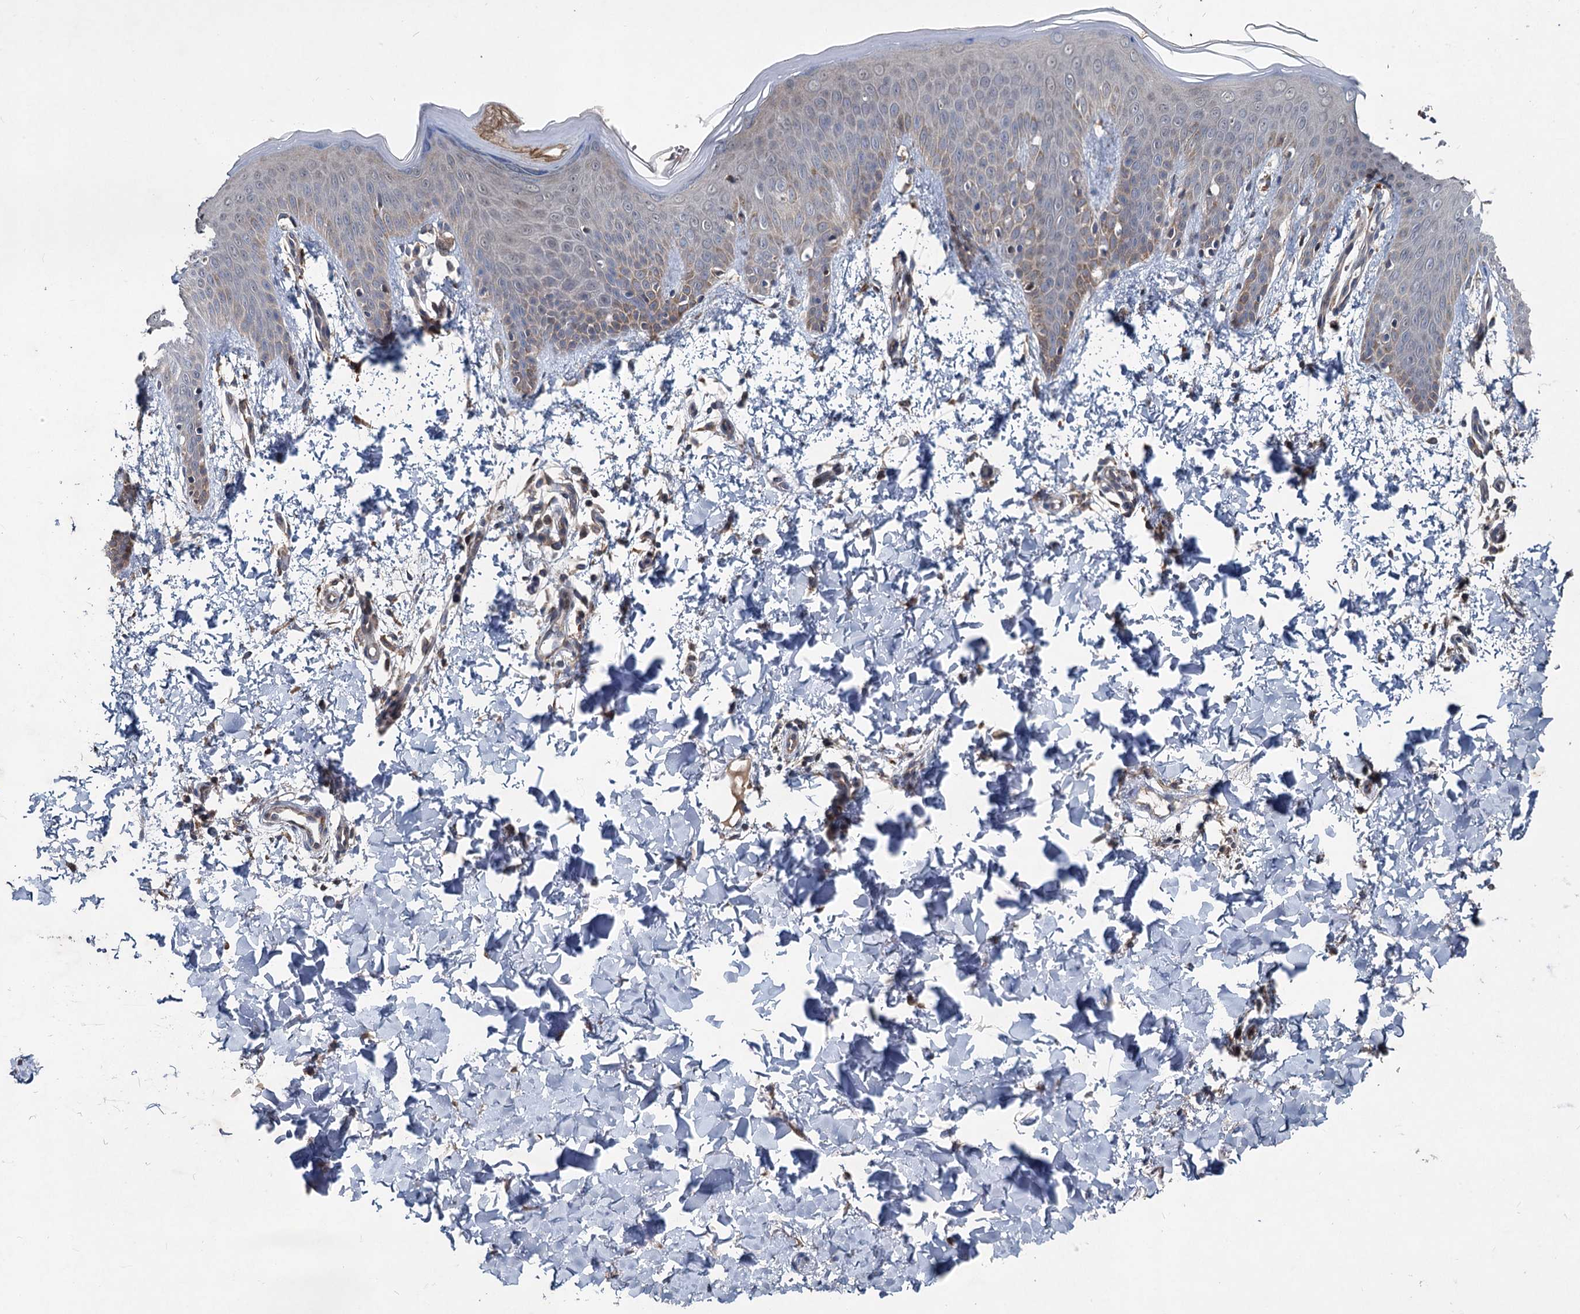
{"staining": {"intensity": "weak", "quantity": ">75%", "location": "cytoplasmic/membranous"}, "tissue": "skin", "cell_type": "Fibroblasts", "image_type": "normal", "snomed": [{"axis": "morphology", "description": "Normal tissue, NOS"}, {"axis": "topography", "description": "Skin"}], "caption": "IHC micrograph of benign skin: human skin stained using IHC reveals low levels of weak protein expression localized specifically in the cytoplasmic/membranous of fibroblasts, appearing as a cytoplasmic/membranous brown color.", "gene": "OTUB1", "patient": {"sex": "male", "age": 36}}